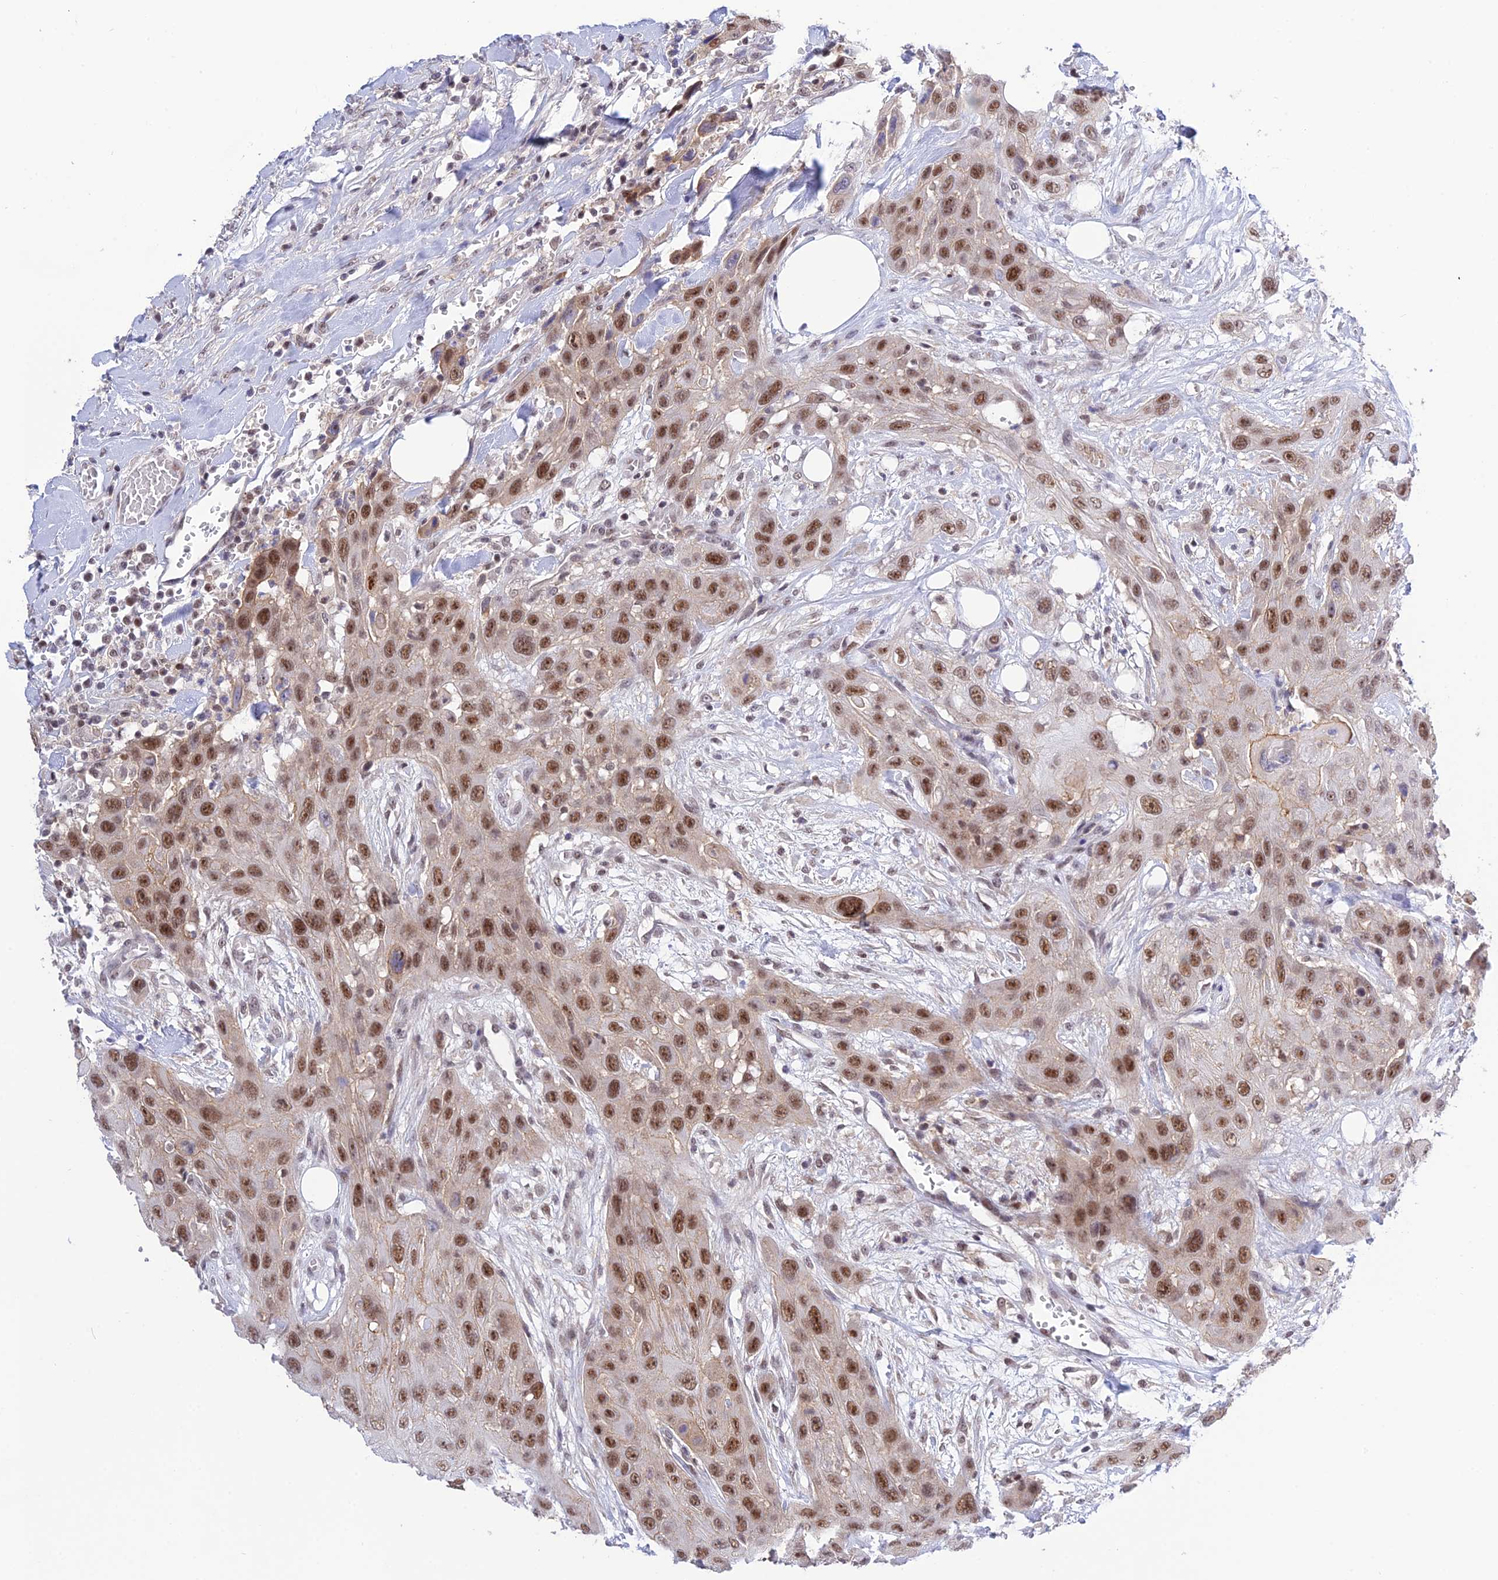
{"staining": {"intensity": "moderate", "quantity": ">75%", "location": "nuclear"}, "tissue": "head and neck cancer", "cell_type": "Tumor cells", "image_type": "cancer", "snomed": [{"axis": "morphology", "description": "Squamous cell carcinoma, NOS"}, {"axis": "topography", "description": "Head-Neck"}], "caption": "DAB (3,3'-diaminobenzidine) immunohistochemical staining of squamous cell carcinoma (head and neck) displays moderate nuclear protein positivity in approximately >75% of tumor cells.", "gene": "TCEA1", "patient": {"sex": "male", "age": 81}}